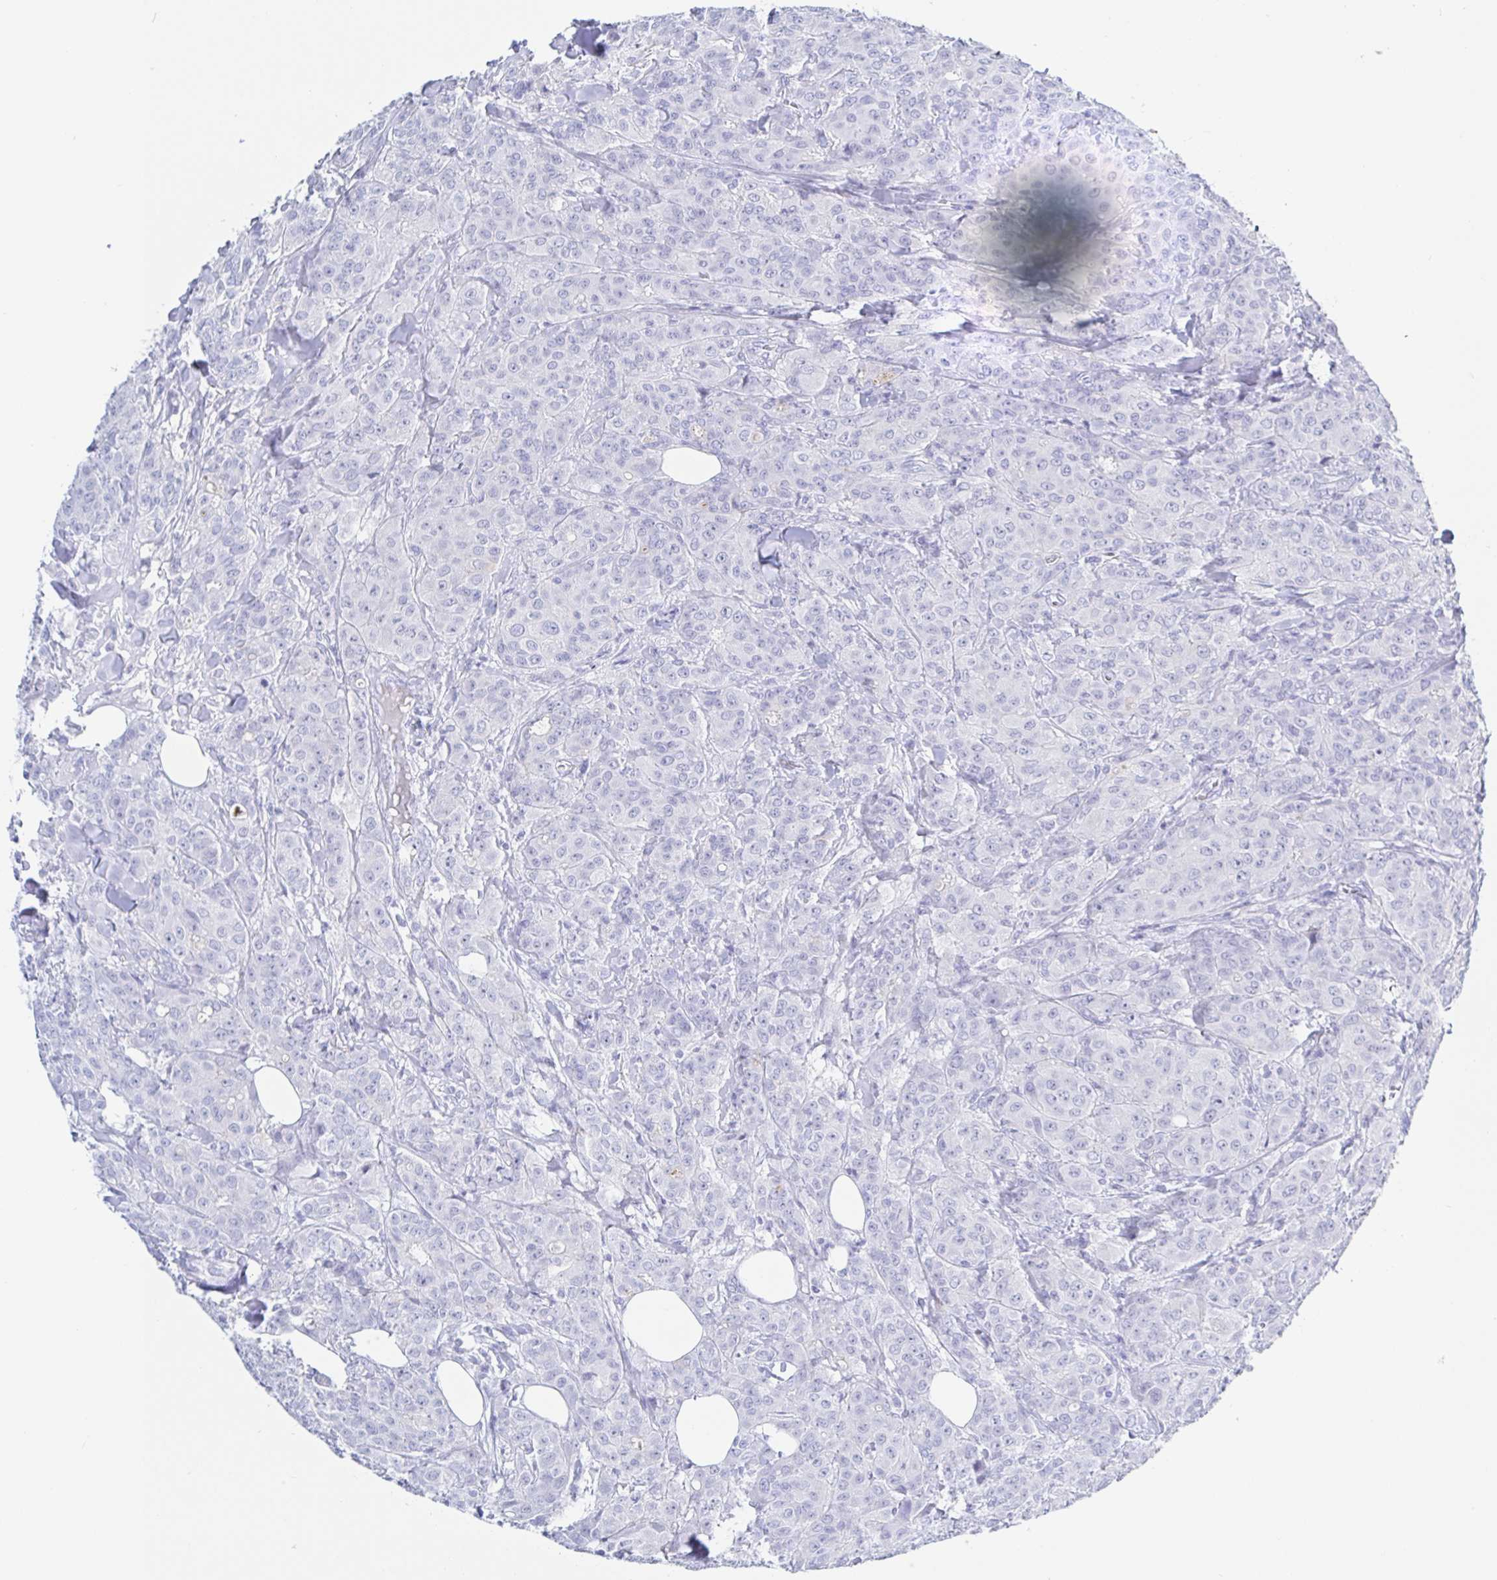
{"staining": {"intensity": "negative", "quantity": "none", "location": "none"}, "tissue": "breast cancer", "cell_type": "Tumor cells", "image_type": "cancer", "snomed": [{"axis": "morphology", "description": "Normal tissue, NOS"}, {"axis": "morphology", "description": "Duct carcinoma"}, {"axis": "topography", "description": "Breast"}], "caption": "Immunohistochemical staining of intraductal carcinoma (breast) displays no significant positivity in tumor cells. (DAB IHC, high magnification).", "gene": "KCNH6", "patient": {"sex": "female", "age": 43}}